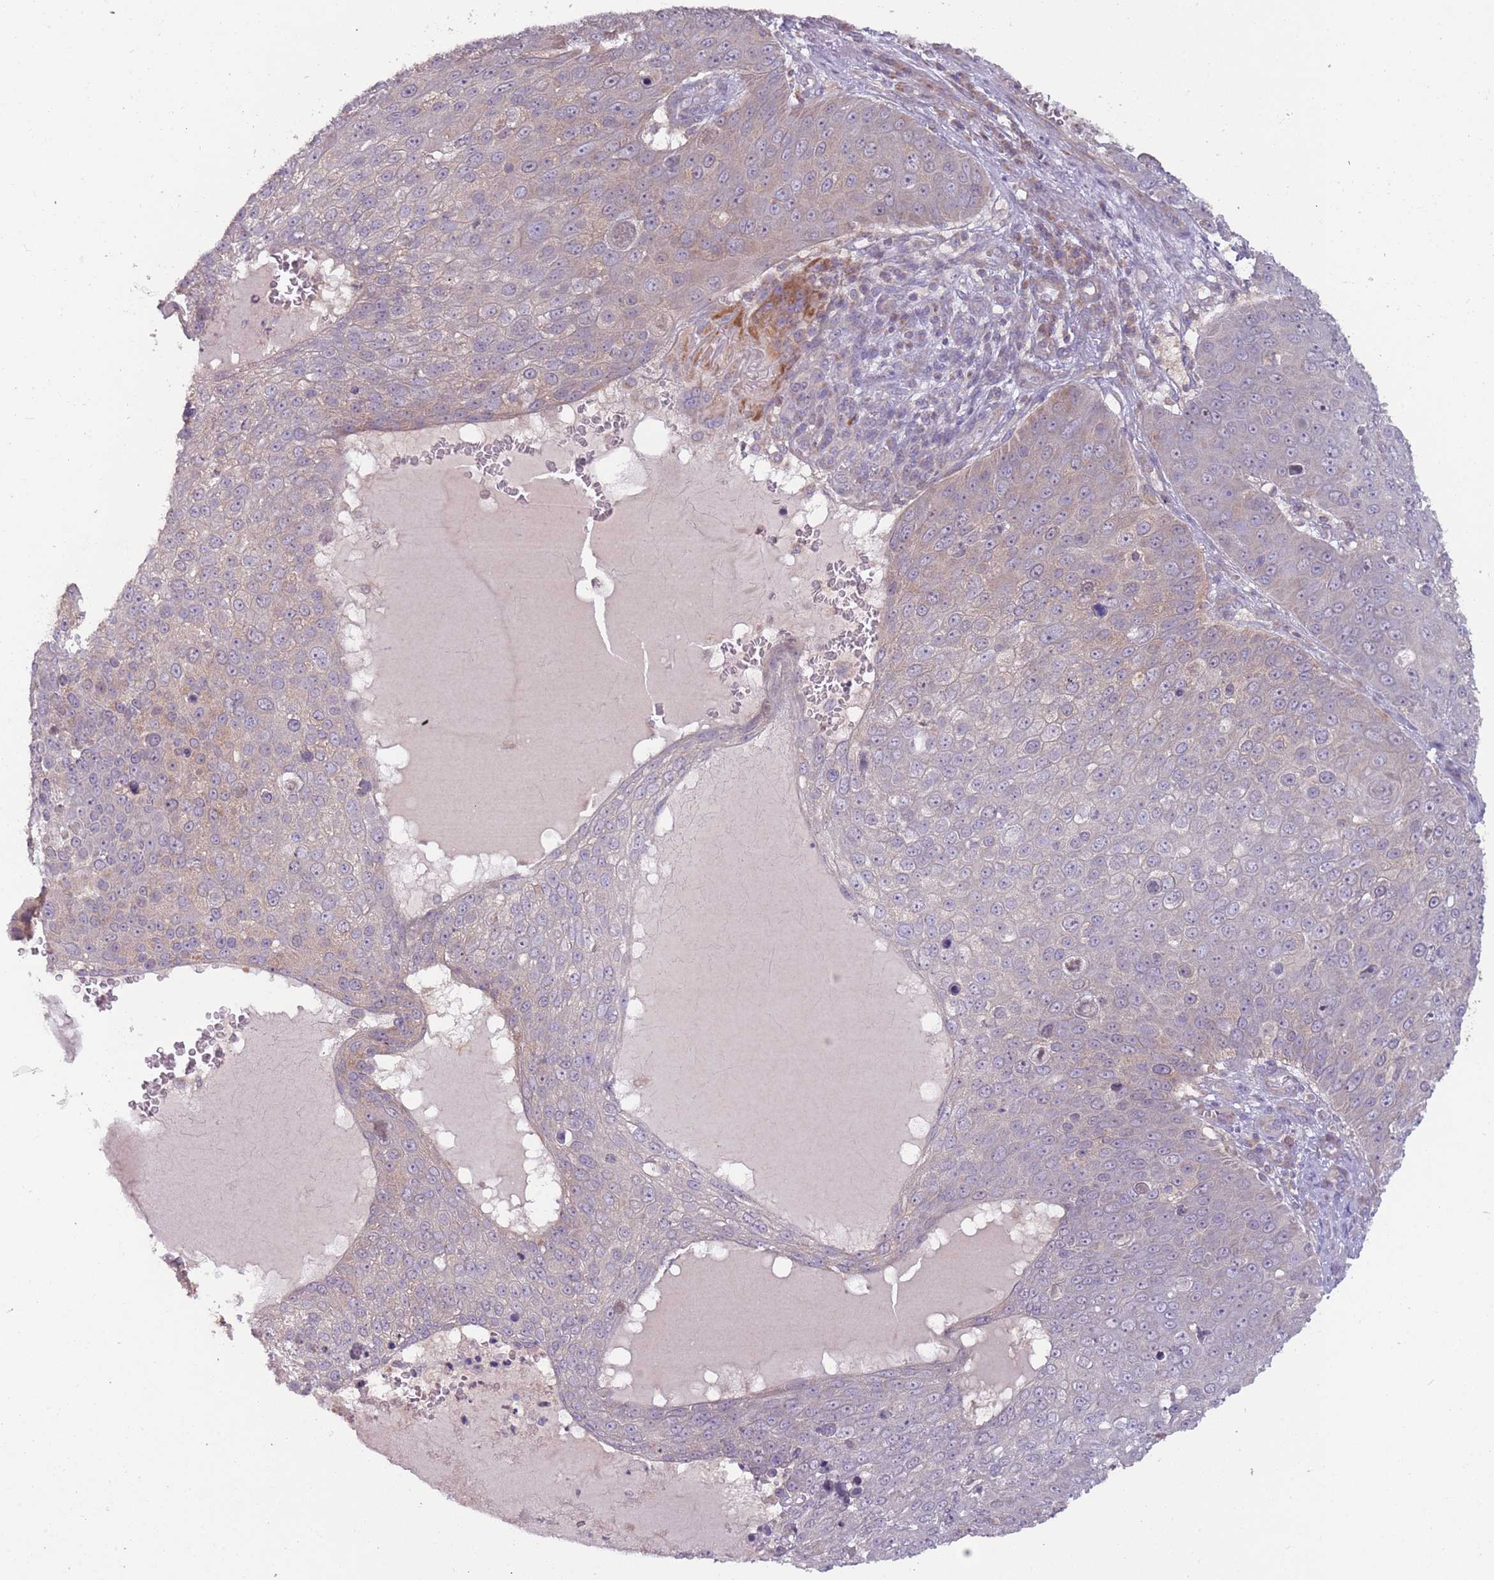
{"staining": {"intensity": "weak", "quantity": "25%-75%", "location": "cytoplasmic/membranous"}, "tissue": "skin cancer", "cell_type": "Tumor cells", "image_type": "cancer", "snomed": [{"axis": "morphology", "description": "Squamous cell carcinoma, NOS"}, {"axis": "topography", "description": "Skin"}], "caption": "Skin cancer tissue demonstrates weak cytoplasmic/membranous positivity in about 25%-75% of tumor cells", "gene": "DTD2", "patient": {"sex": "male", "age": 71}}